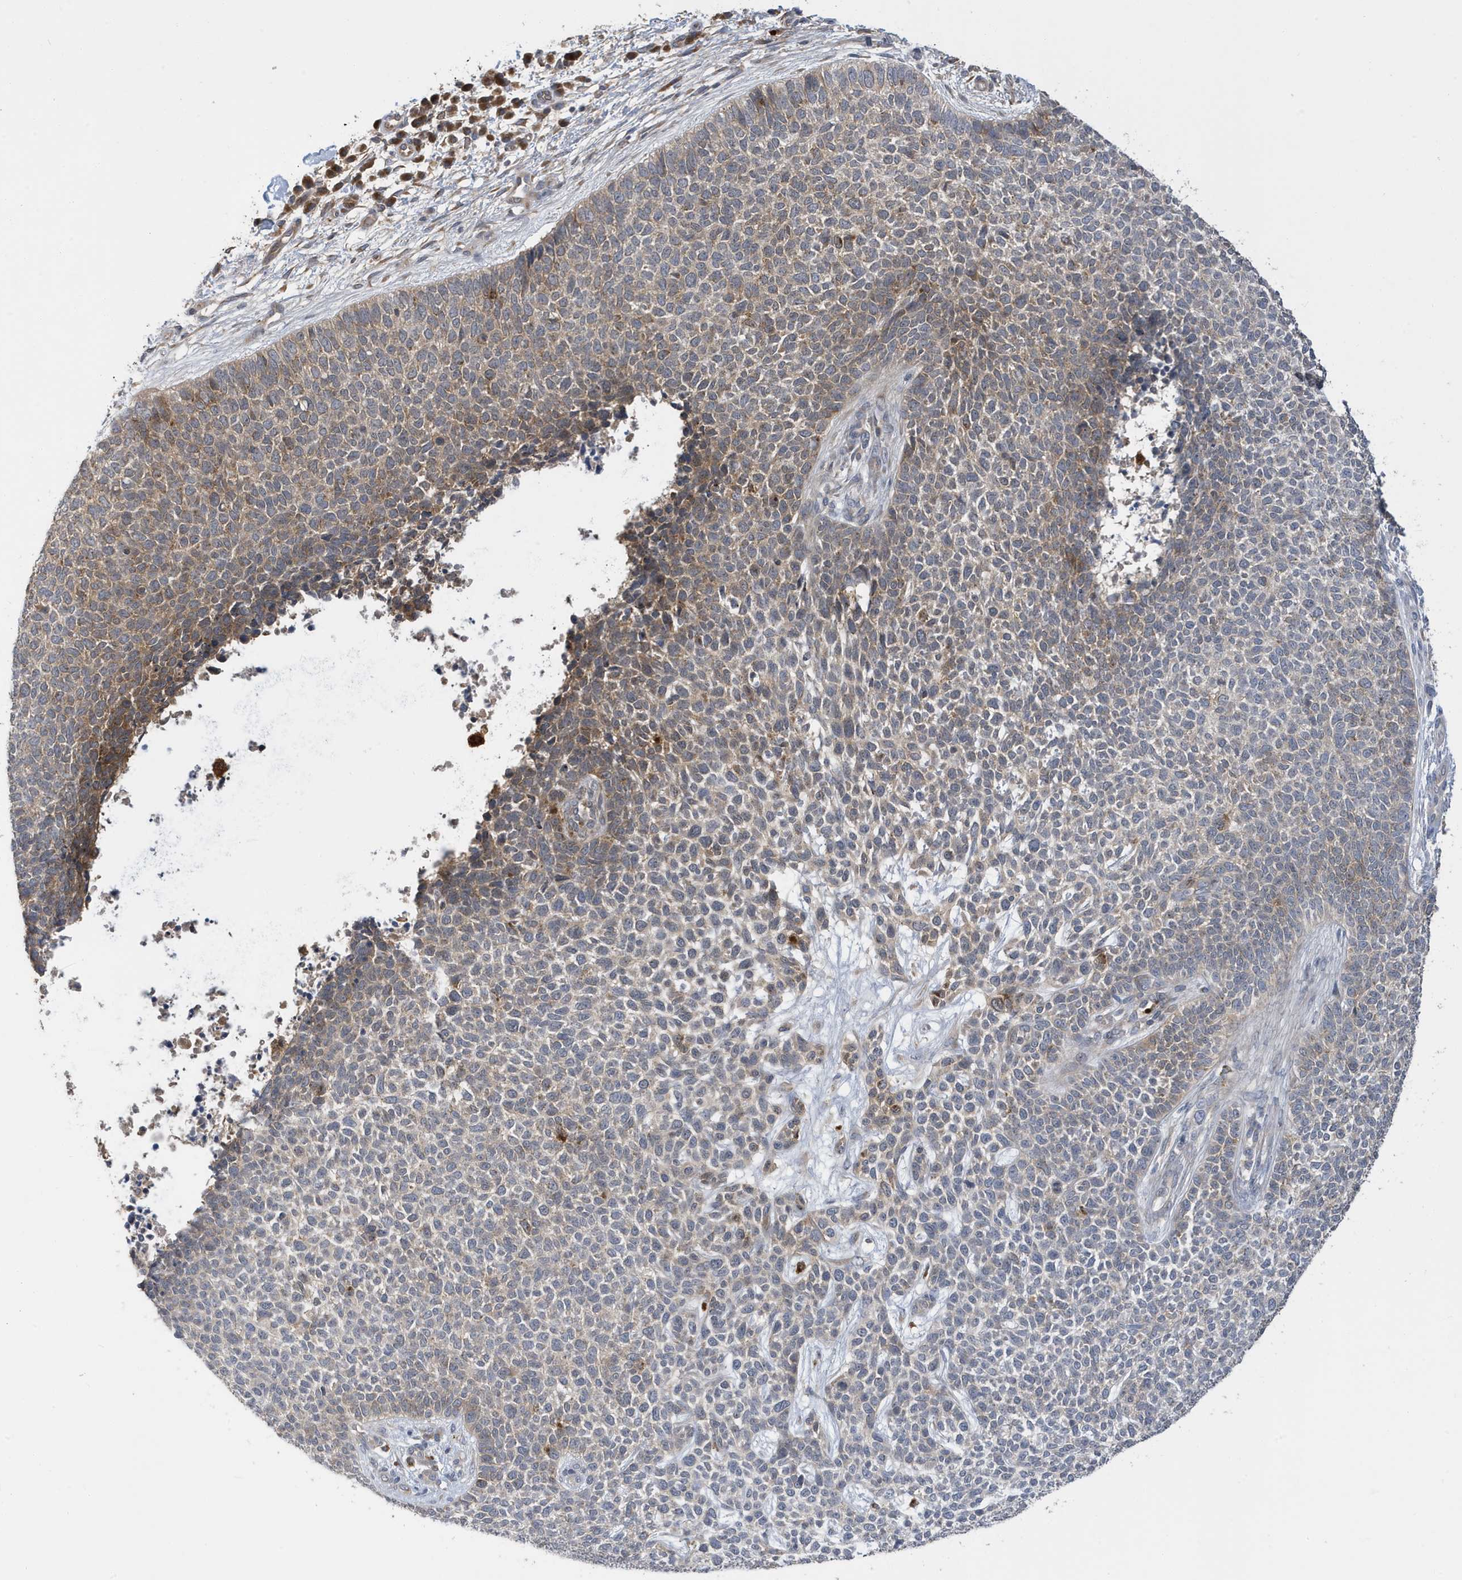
{"staining": {"intensity": "weak", "quantity": "<25%", "location": "cytoplasmic/membranous"}, "tissue": "skin cancer", "cell_type": "Tumor cells", "image_type": "cancer", "snomed": [{"axis": "morphology", "description": "Basal cell carcinoma"}, {"axis": "topography", "description": "Skin"}], "caption": "A histopathology image of human skin basal cell carcinoma is negative for staining in tumor cells. Brightfield microscopy of IHC stained with DAB (brown) and hematoxylin (blue), captured at high magnification.", "gene": "LAPTM4A", "patient": {"sex": "female", "age": 84}}